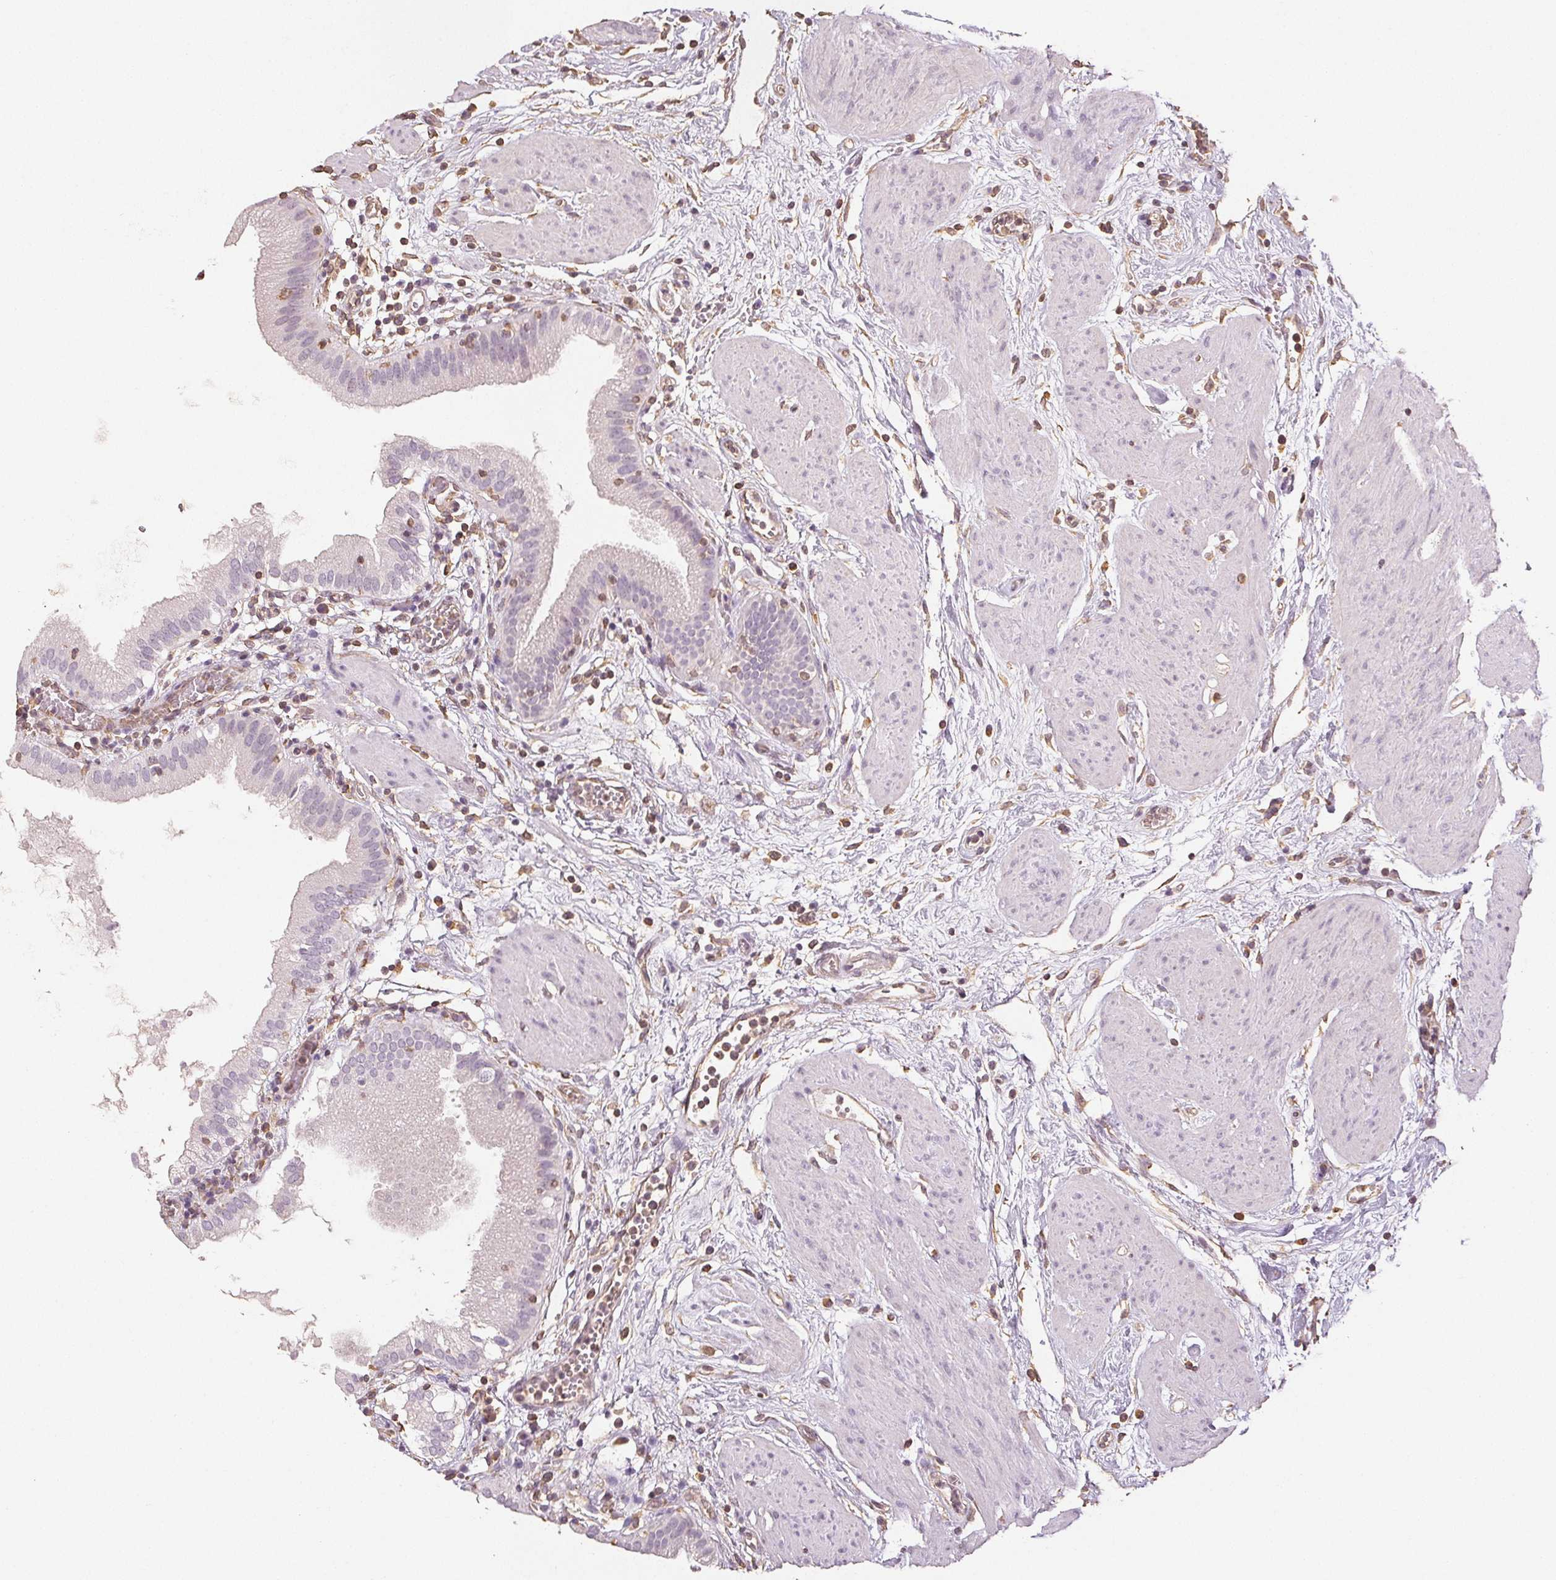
{"staining": {"intensity": "negative", "quantity": "none", "location": "none"}, "tissue": "gallbladder", "cell_type": "Glandular cells", "image_type": "normal", "snomed": [{"axis": "morphology", "description": "Normal tissue, NOS"}, {"axis": "topography", "description": "Gallbladder"}], "caption": "Immunohistochemistry micrograph of normal gallbladder: gallbladder stained with DAB (3,3'-diaminobenzidine) shows no significant protein positivity in glandular cells. Nuclei are stained in blue.", "gene": "COL7A1", "patient": {"sex": "female", "age": 65}}